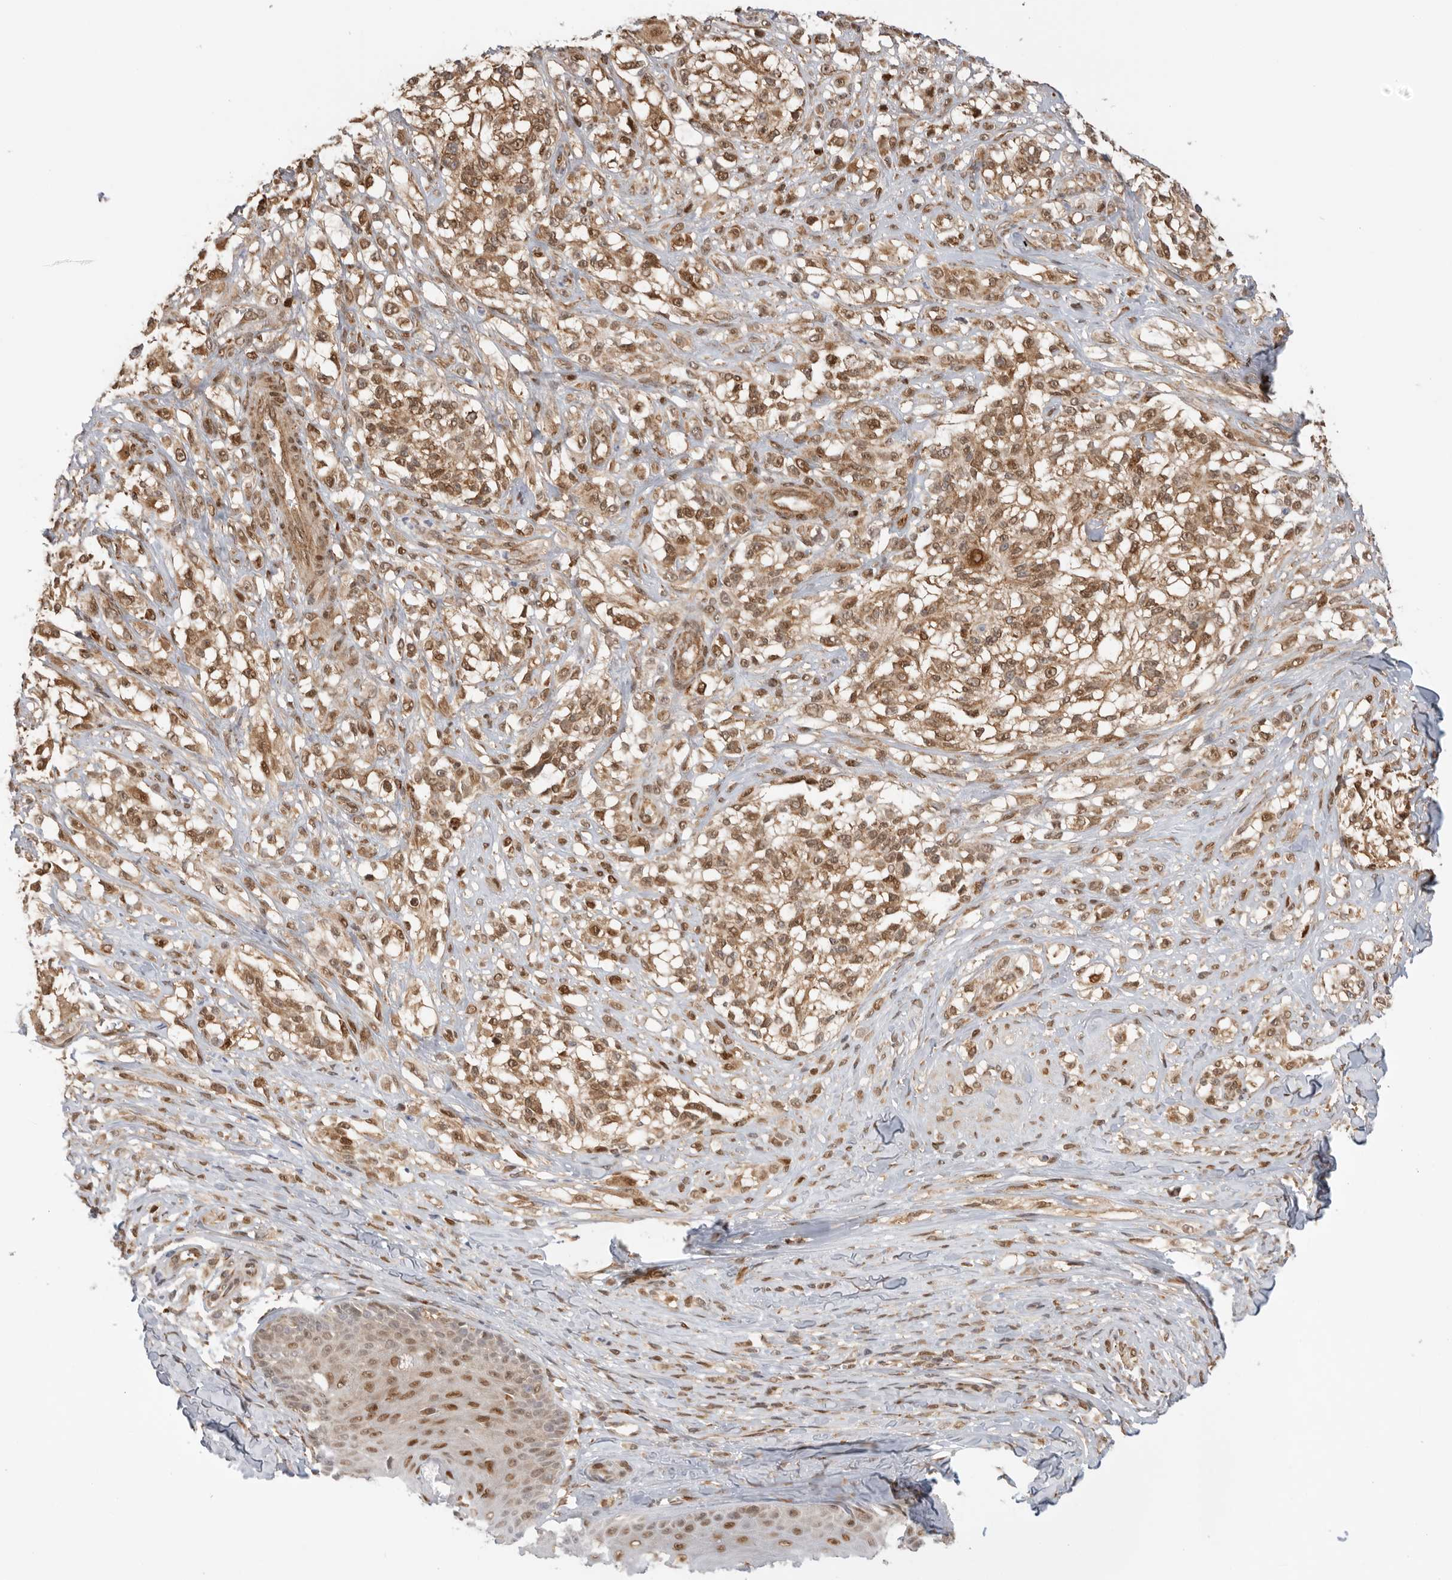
{"staining": {"intensity": "moderate", "quantity": ">75%", "location": "cytoplasmic/membranous,nuclear"}, "tissue": "melanoma", "cell_type": "Tumor cells", "image_type": "cancer", "snomed": [{"axis": "morphology", "description": "Malignant melanoma, NOS"}, {"axis": "topography", "description": "Skin of head"}], "caption": "A high-resolution histopathology image shows IHC staining of melanoma, which shows moderate cytoplasmic/membranous and nuclear positivity in approximately >75% of tumor cells.", "gene": "DCAF8", "patient": {"sex": "male", "age": 83}}